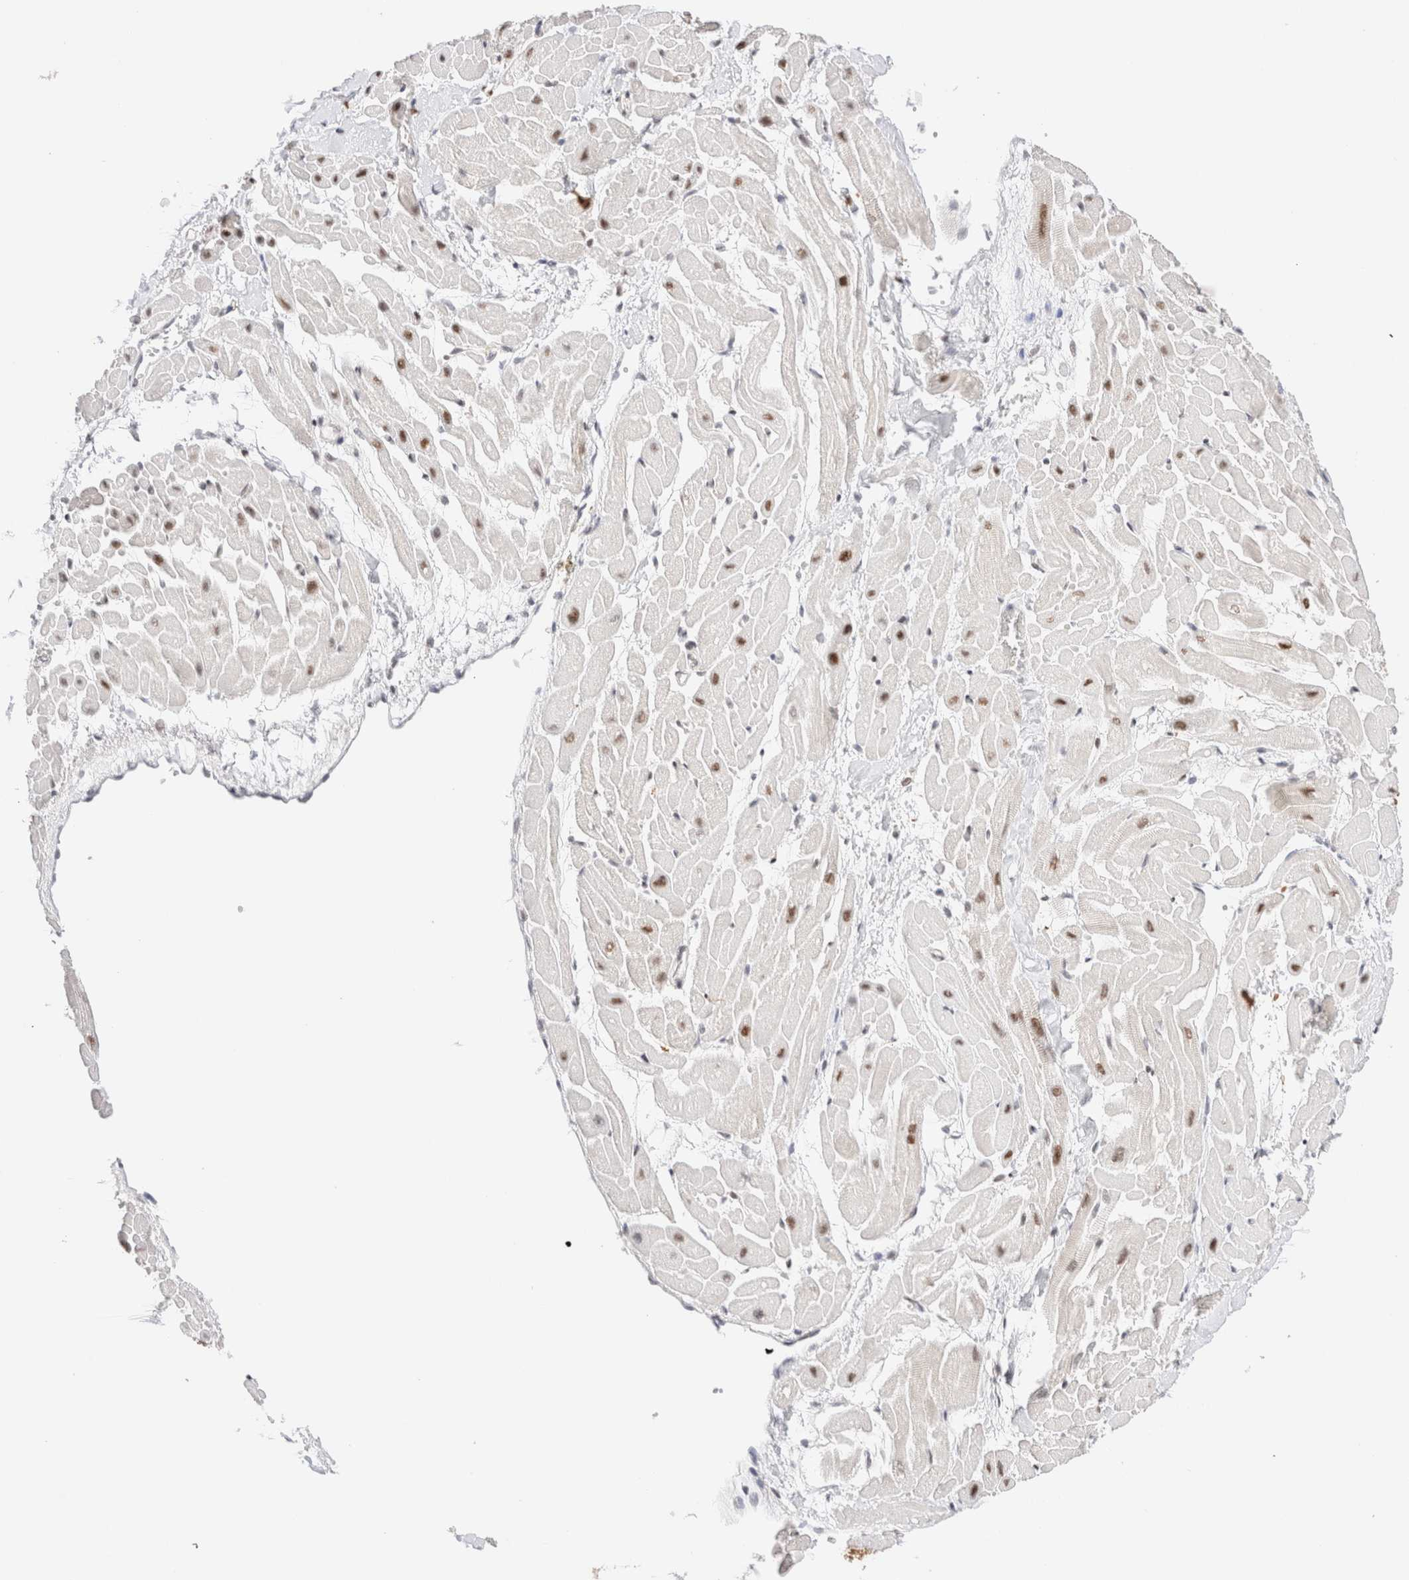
{"staining": {"intensity": "strong", "quantity": "25%-75%", "location": "nuclear"}, "tissue": "heart muscle", "cell_type": "Cardiomyocytes", "image_type": "normal", "snomed": [{"axis": "morphology", "description": "Normal tissue, NOS"}, {"axis": "topography", "description": "Heart"}], "caption": "Strong nuclear expression for a protein is seen in about 25%-75% of cardiomyocytes of benign heart muscle using immunohistochemistry.", "gene": "ZNF282", "patient": {"sex": "male", "age": 45}}